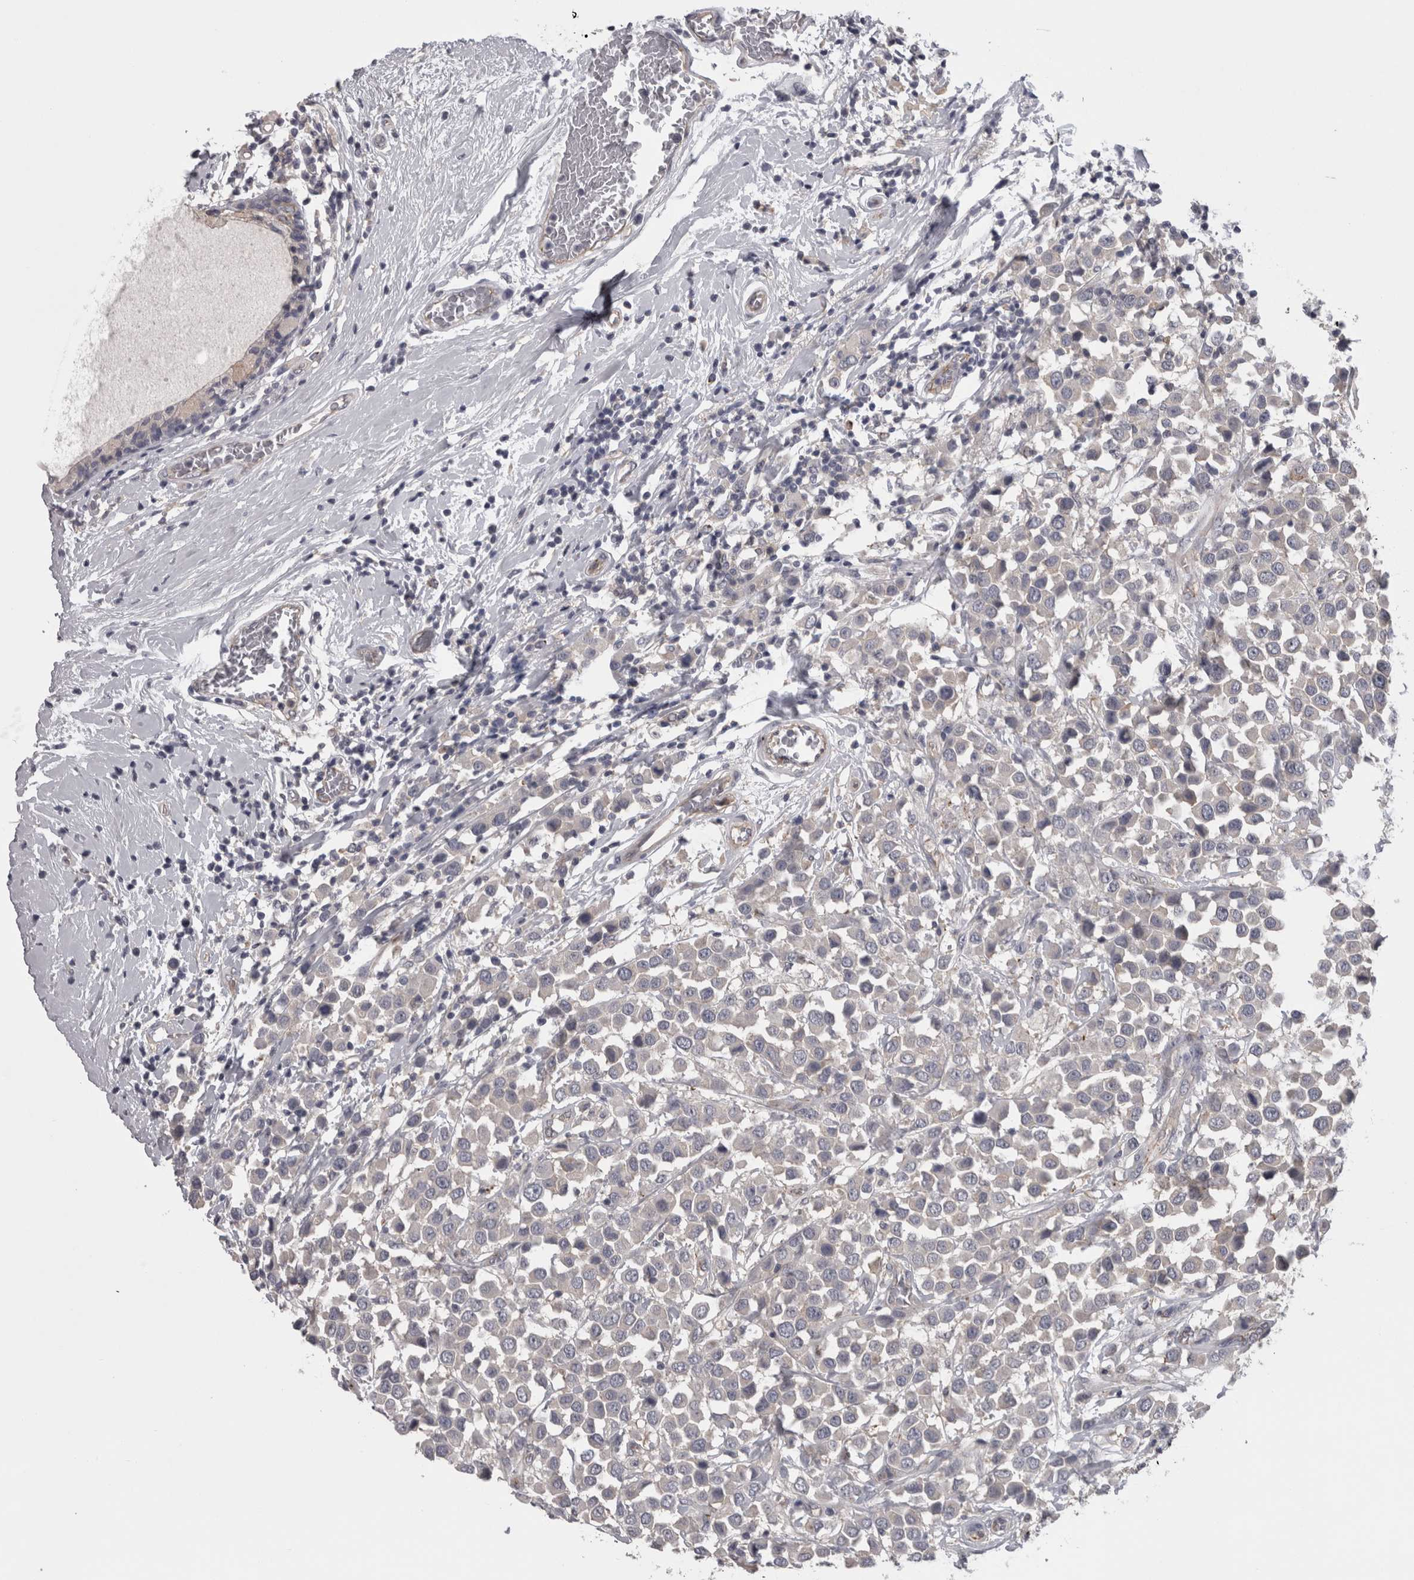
{"staining": {"intensity": "negative", "quantity": "none", "location": "none"}, "tissue": "breast cancer", "cell_type": "Tumor cells", "image_type": "cancer", "snomed": [{"axis": "morphology", "description": "Duct carcinoma"}, {"axis": "topography", "description": "Breast"}], "caption": "A high-resolution photomicrograph shows immunohistochemistry (IHC) staining of breast cancer (invasive ductal carcinoma), which demonstrates no significant staining in tumor cells.", "gene": "LYZL6", "patient": {"sex": "female", "age": 61}}